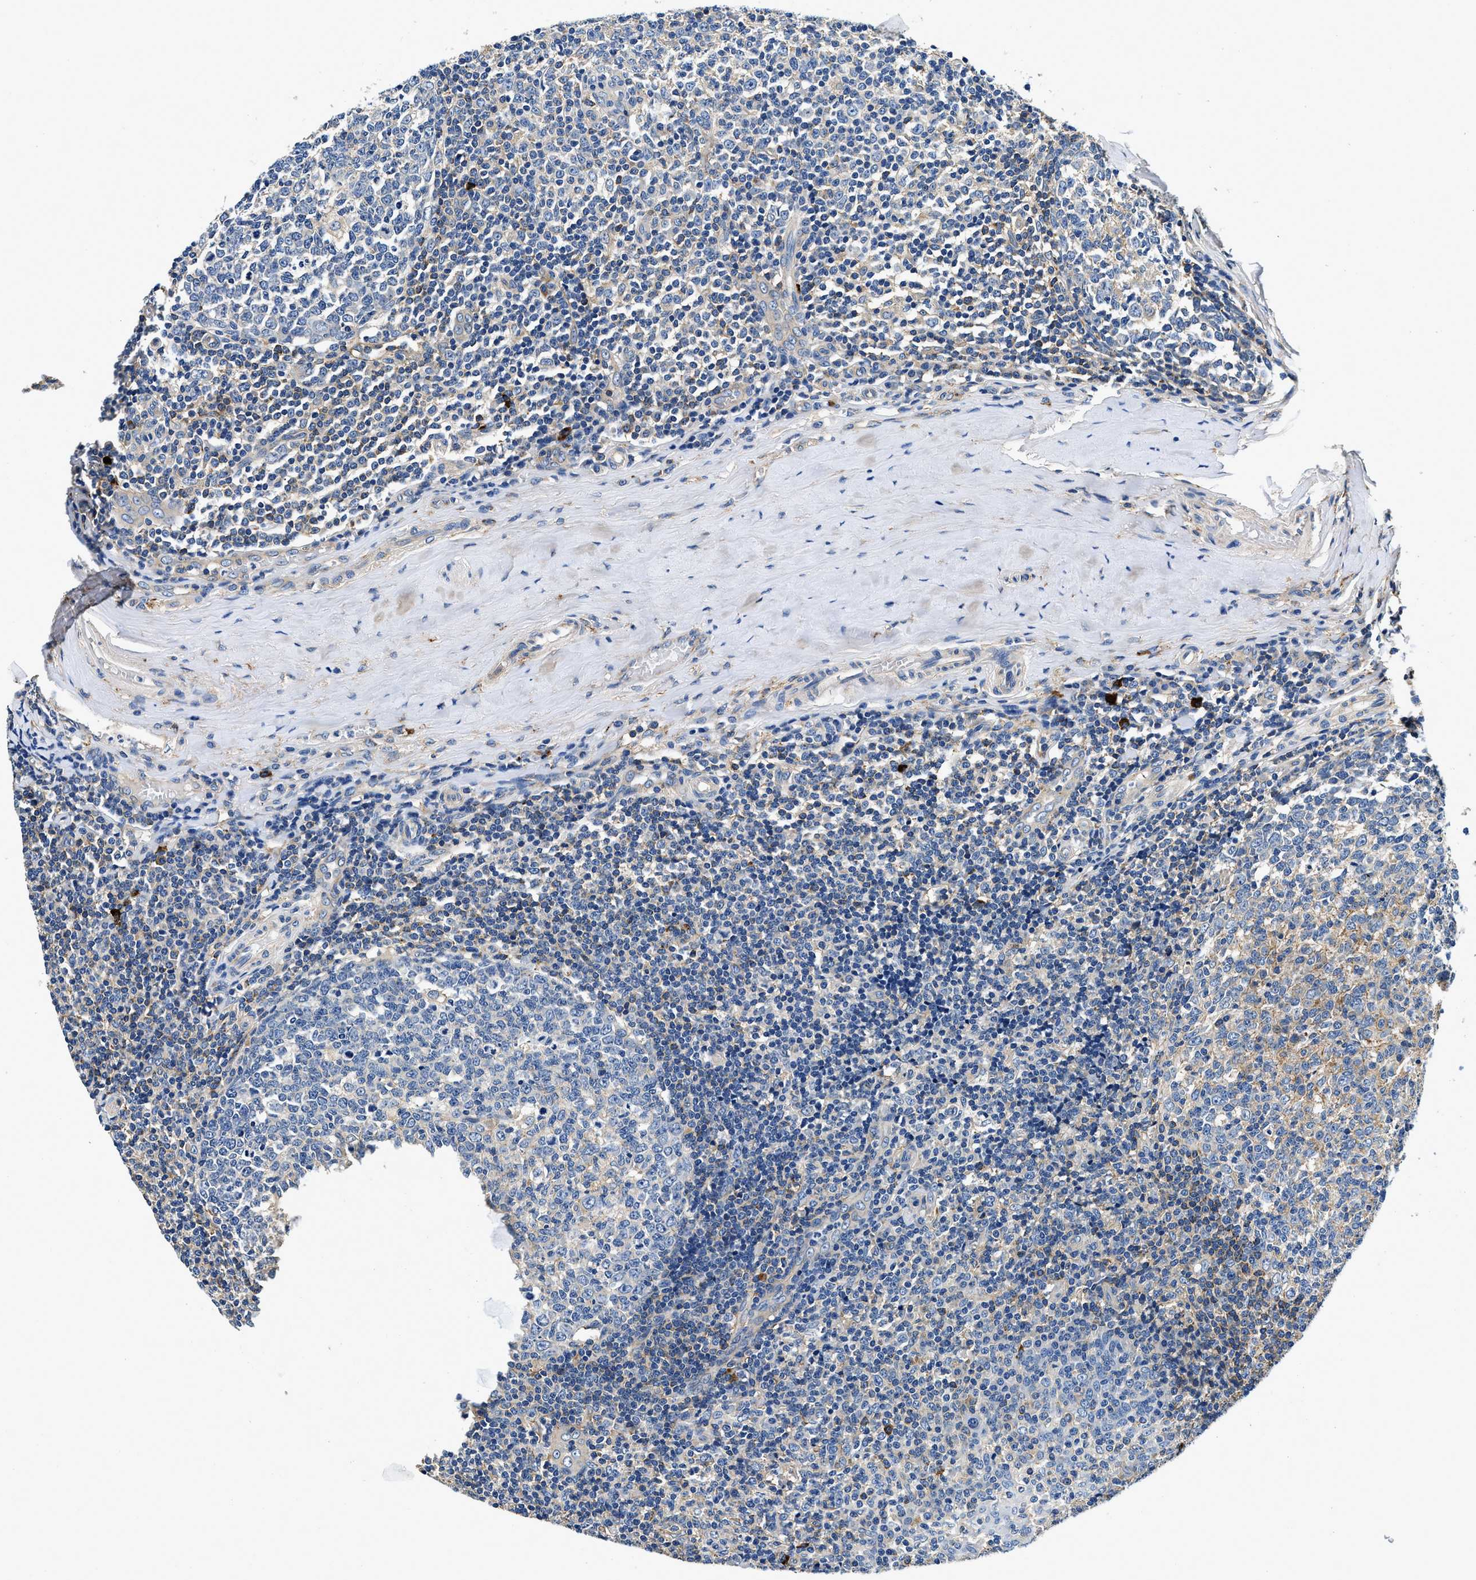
{"staining": {"intensity": "moderate", "quantity": "25%-75%", "location": "cytoplasmic/membranous"}, "tissue": "tonsil", "cell_type": "Germinal center cells", "image_type": "normal", "snomed": [{"axis": "morphology", "description": "Normal tissue, NOS"}, {"axis": "topography", "description": "Tonsil"}], "caption": "Immunohistochemical staining of normal tonsil exhibits medium levels of moderate cytoplasmic/membranous expression in approximately 25%-75% of germinal center cells.", "gene": "ZFAND3", "patient": {"sex": "female", "age": 19}}